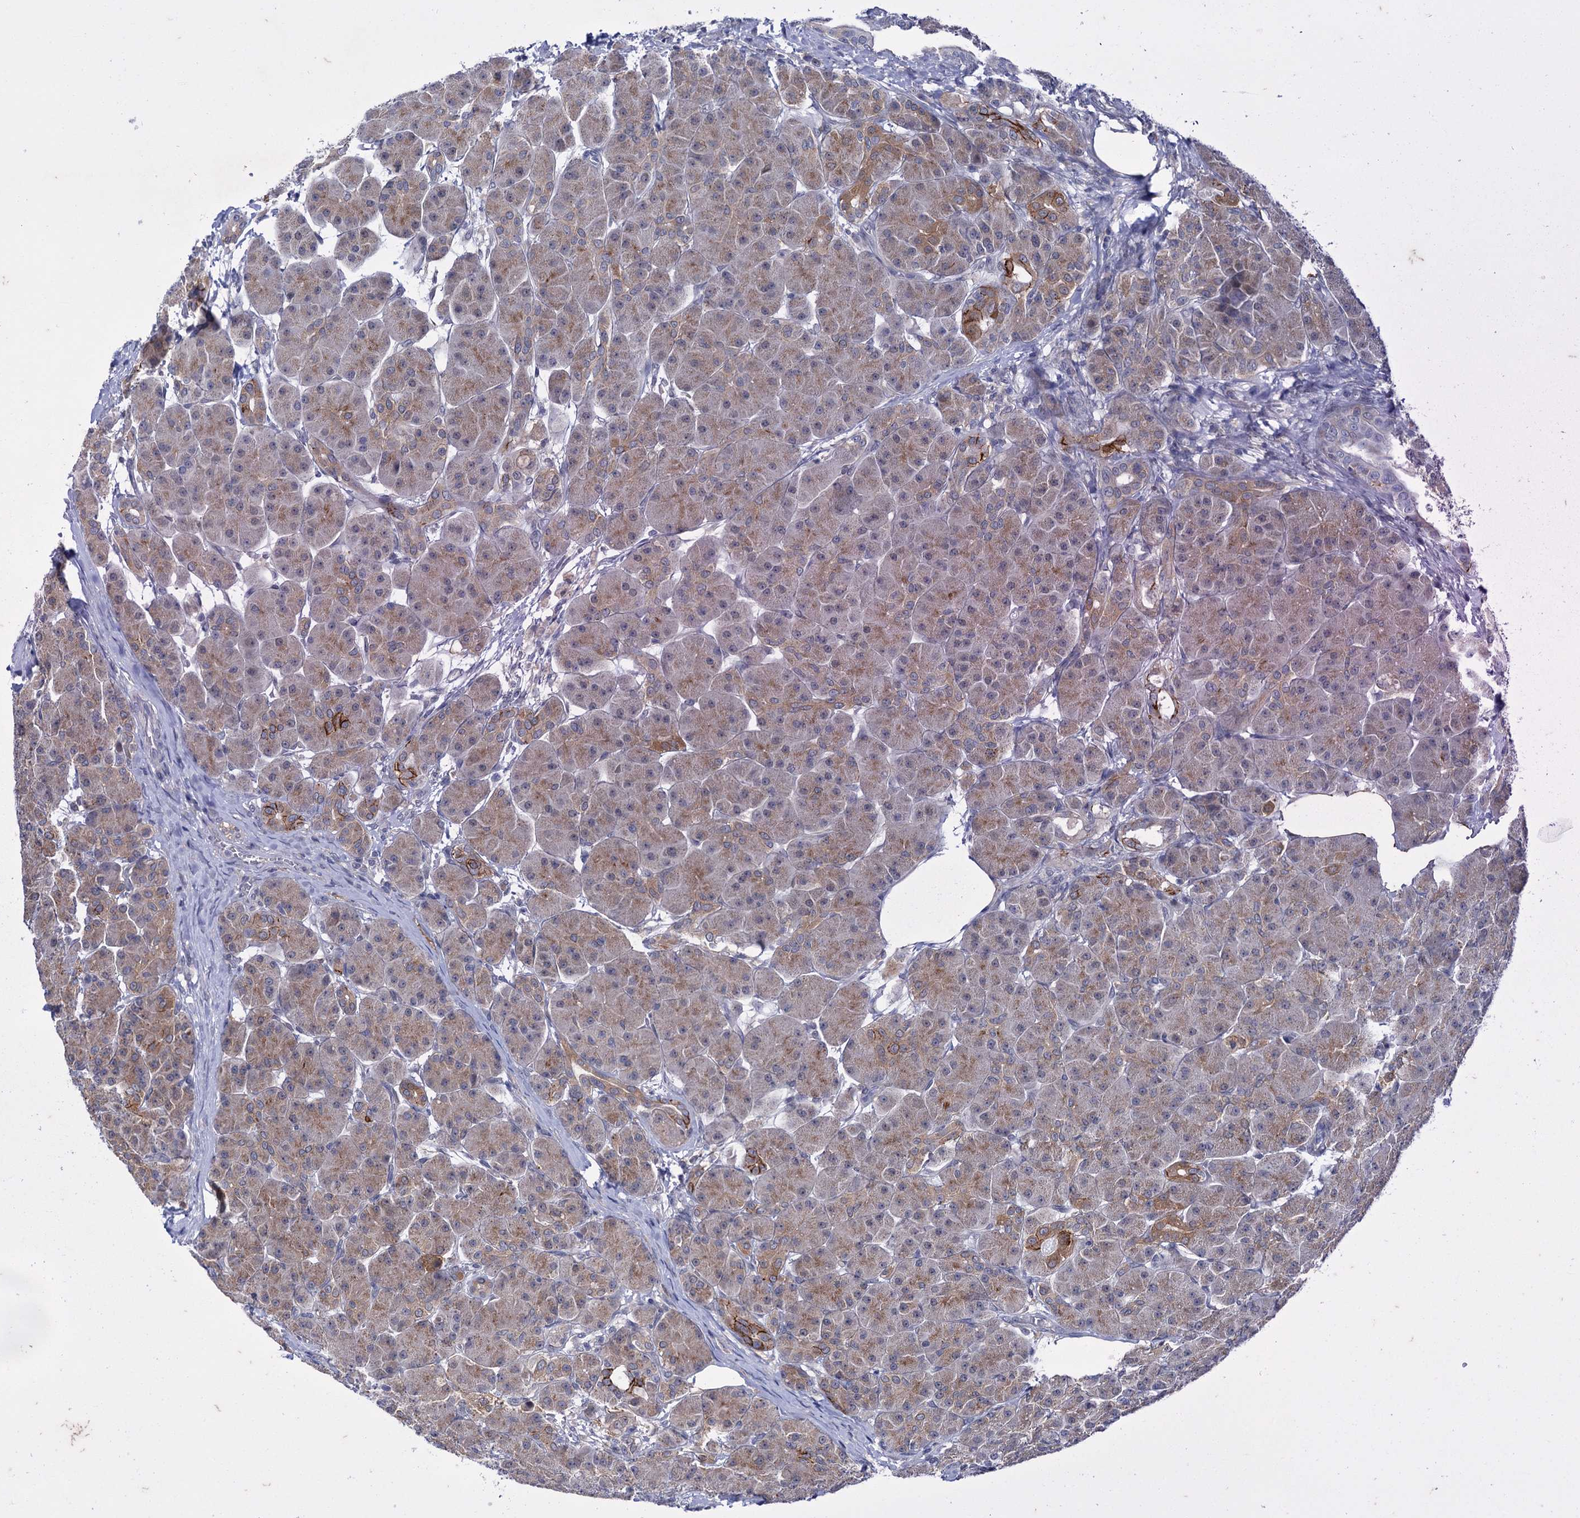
{"staining": {"intensity": "moderate", "quantity": "25%-75%", "location": "cytoplasmic/membranous"}, "tissue": "pancreas", "cell_type": "Exocrine glandular cells", "image_type": "normal", "snomed": [{"axis": "morphology", "description": "Normal tissue, NOS"}, {"axis": "topography", "description": "Pancreas"}], "caption": "Immunohistochemical staining of unremarkable human pancreas exhibits 25%-75% levels of moderate cytoplasmic/membranous protein staining in approximately 25%-75% of exocrine glandular cells.", "gene": "MID1IP1", "patient": {"sex": "male", "age": 63}}